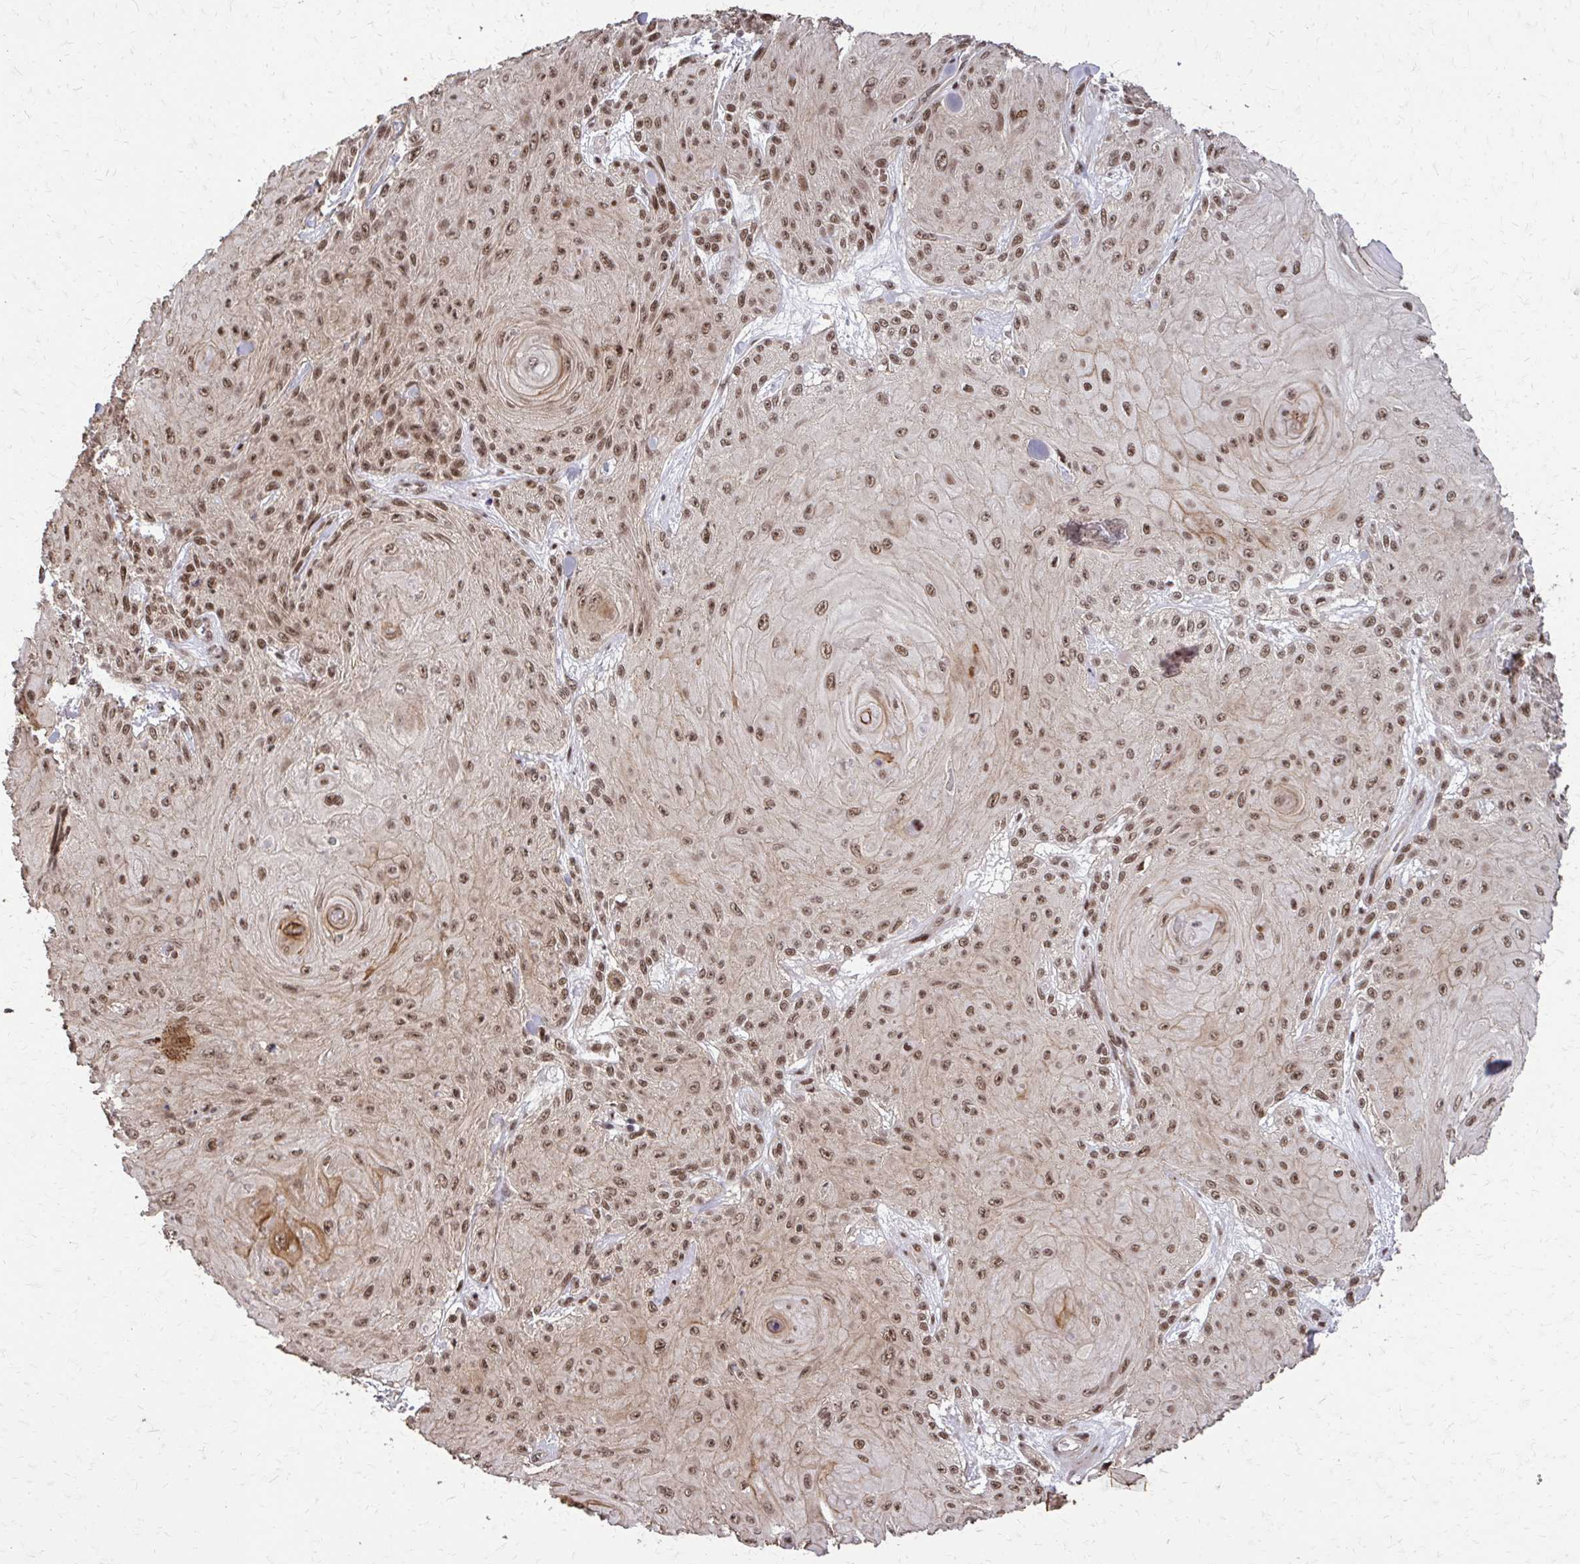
{"staining": {"intensity": "moderate", "quantity": ">75%", "location": "nuclear"}, "tissue": "skin cancer", "cell_type": "Tumor cells", "image_type": "cancer", "snomed": [{"axis": "morphology", "description": "Squamous cell carcinoma, NOS"}, {"axis": "topography", "description": "Skin"}], "caption": "The immunohistochemical stain highlights moderate nuclear positivity in tumor cells of skin cancer (squamous cell carcinoma) tissue.", "gene": "SS18", "patient": {"sex": "male", "age": 88}}